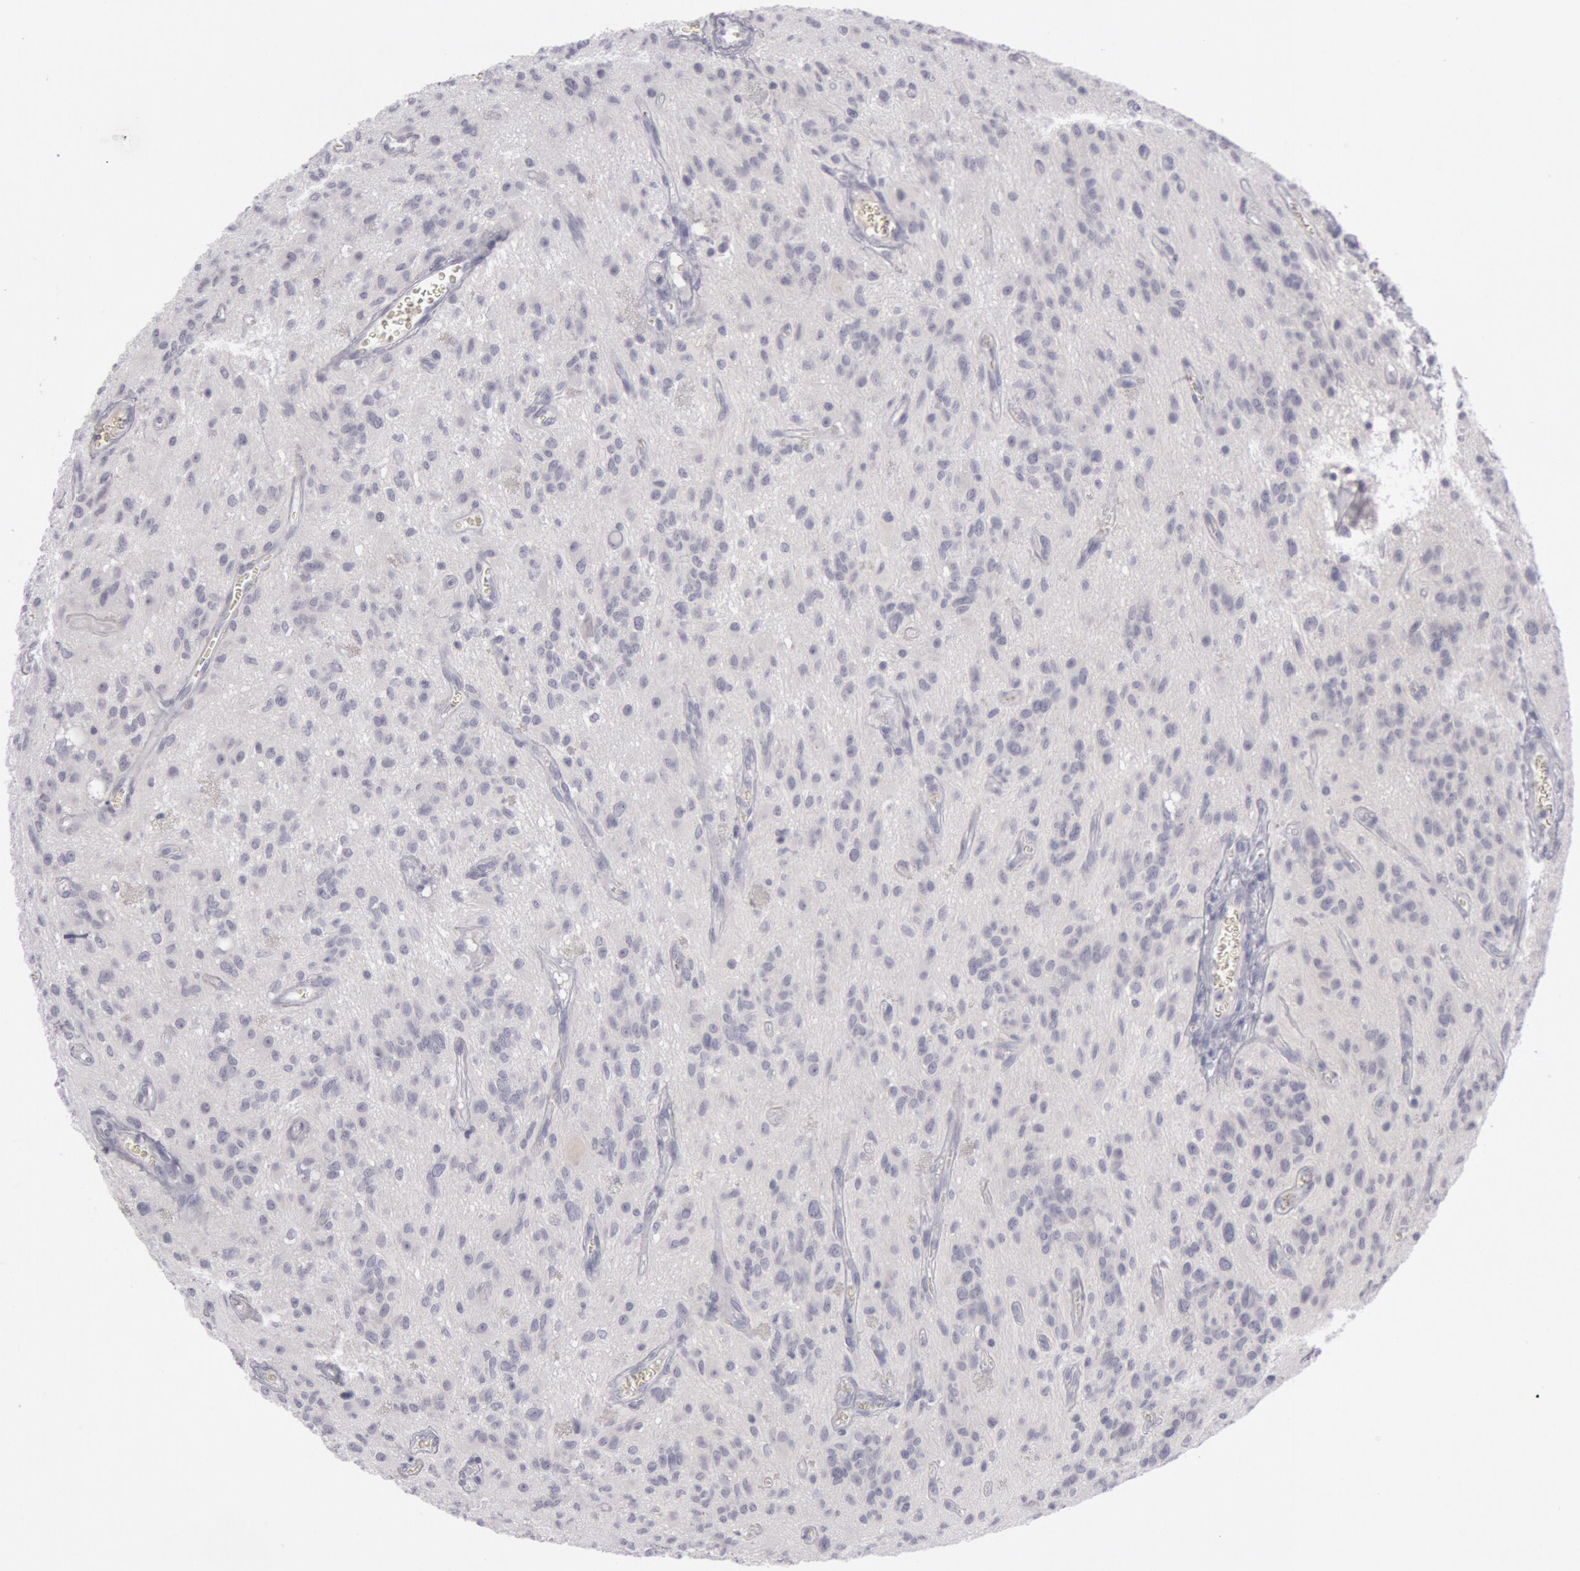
{"staining": {"intensity": "negative", "quantity": "none", "location": "none"}, "tissue": "glioma", "cell_type": "Tumor cells", "image_type": "cancer", "snomed": [{"axis": "morphology", "description": "Glioma, malignant, Low grade"}, {"axis": "topography", "description": "Brain"}], "caption": "Immunohistochemistry (IHC) of glioma demonstrates no positivity in tumor cells. (Stains: DAB (3,3'-diaminobenzidine) IHC with hematoxylin counter stain, Microscopy: brightfield microscopy at high magnification).", "gene": "KRT16", "patient": {"sex": "female", "age": 15}}